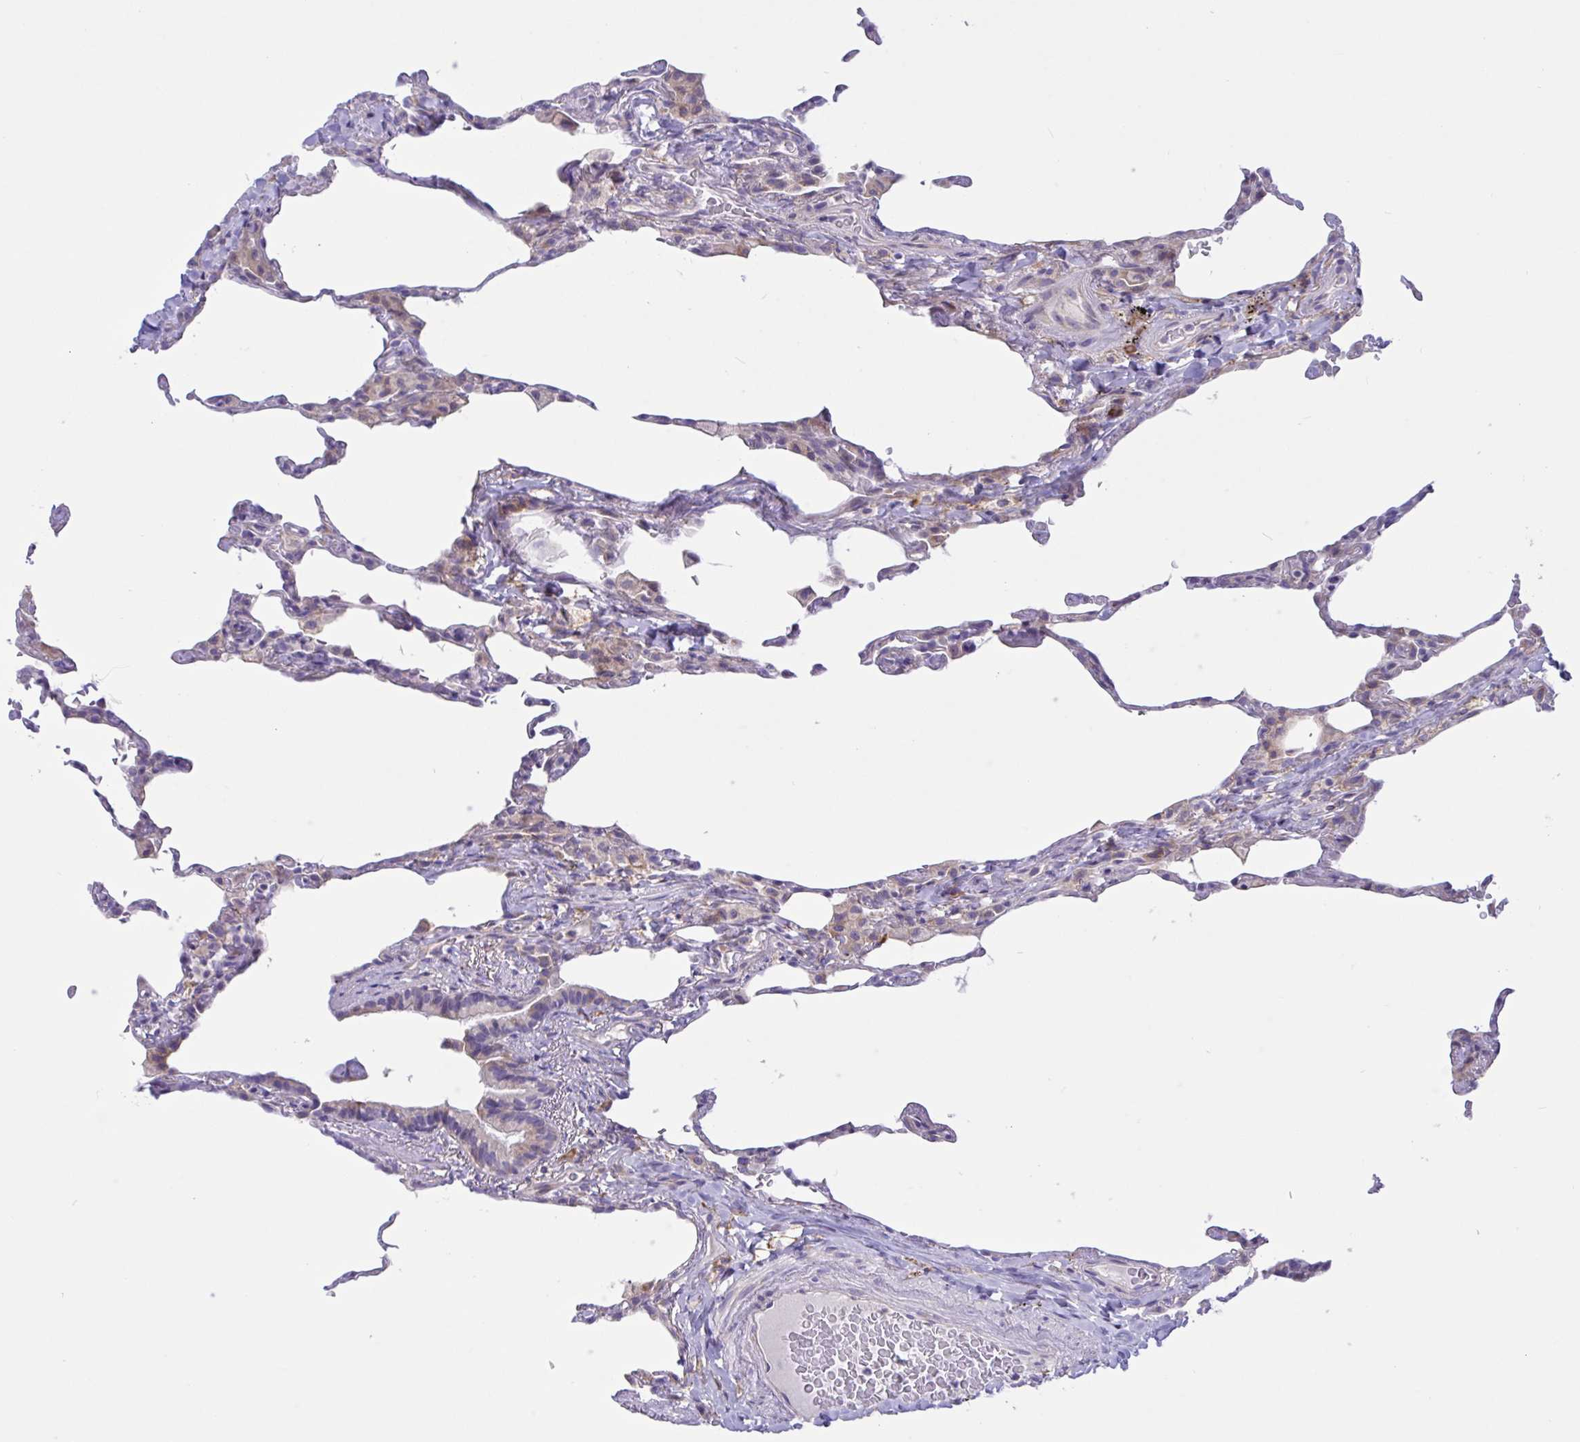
{"staining": {"intensity": "weak", "quantity": "<25%", "location": "cytoplasmic/membranous"}, "tissue": "lung", "cell_type": "Alveolar cells", "image_type": "normal", "snomed": [{"axis": "morphology", "description": "Normal tissue, NOS"}, {"axis": "topography", "description": "Lung"}], "caption": "Alveolar cells show no significant expression in unremarkable lung.", "gene": "DSC3", "patient": {"sex": "female", "age": 57}}